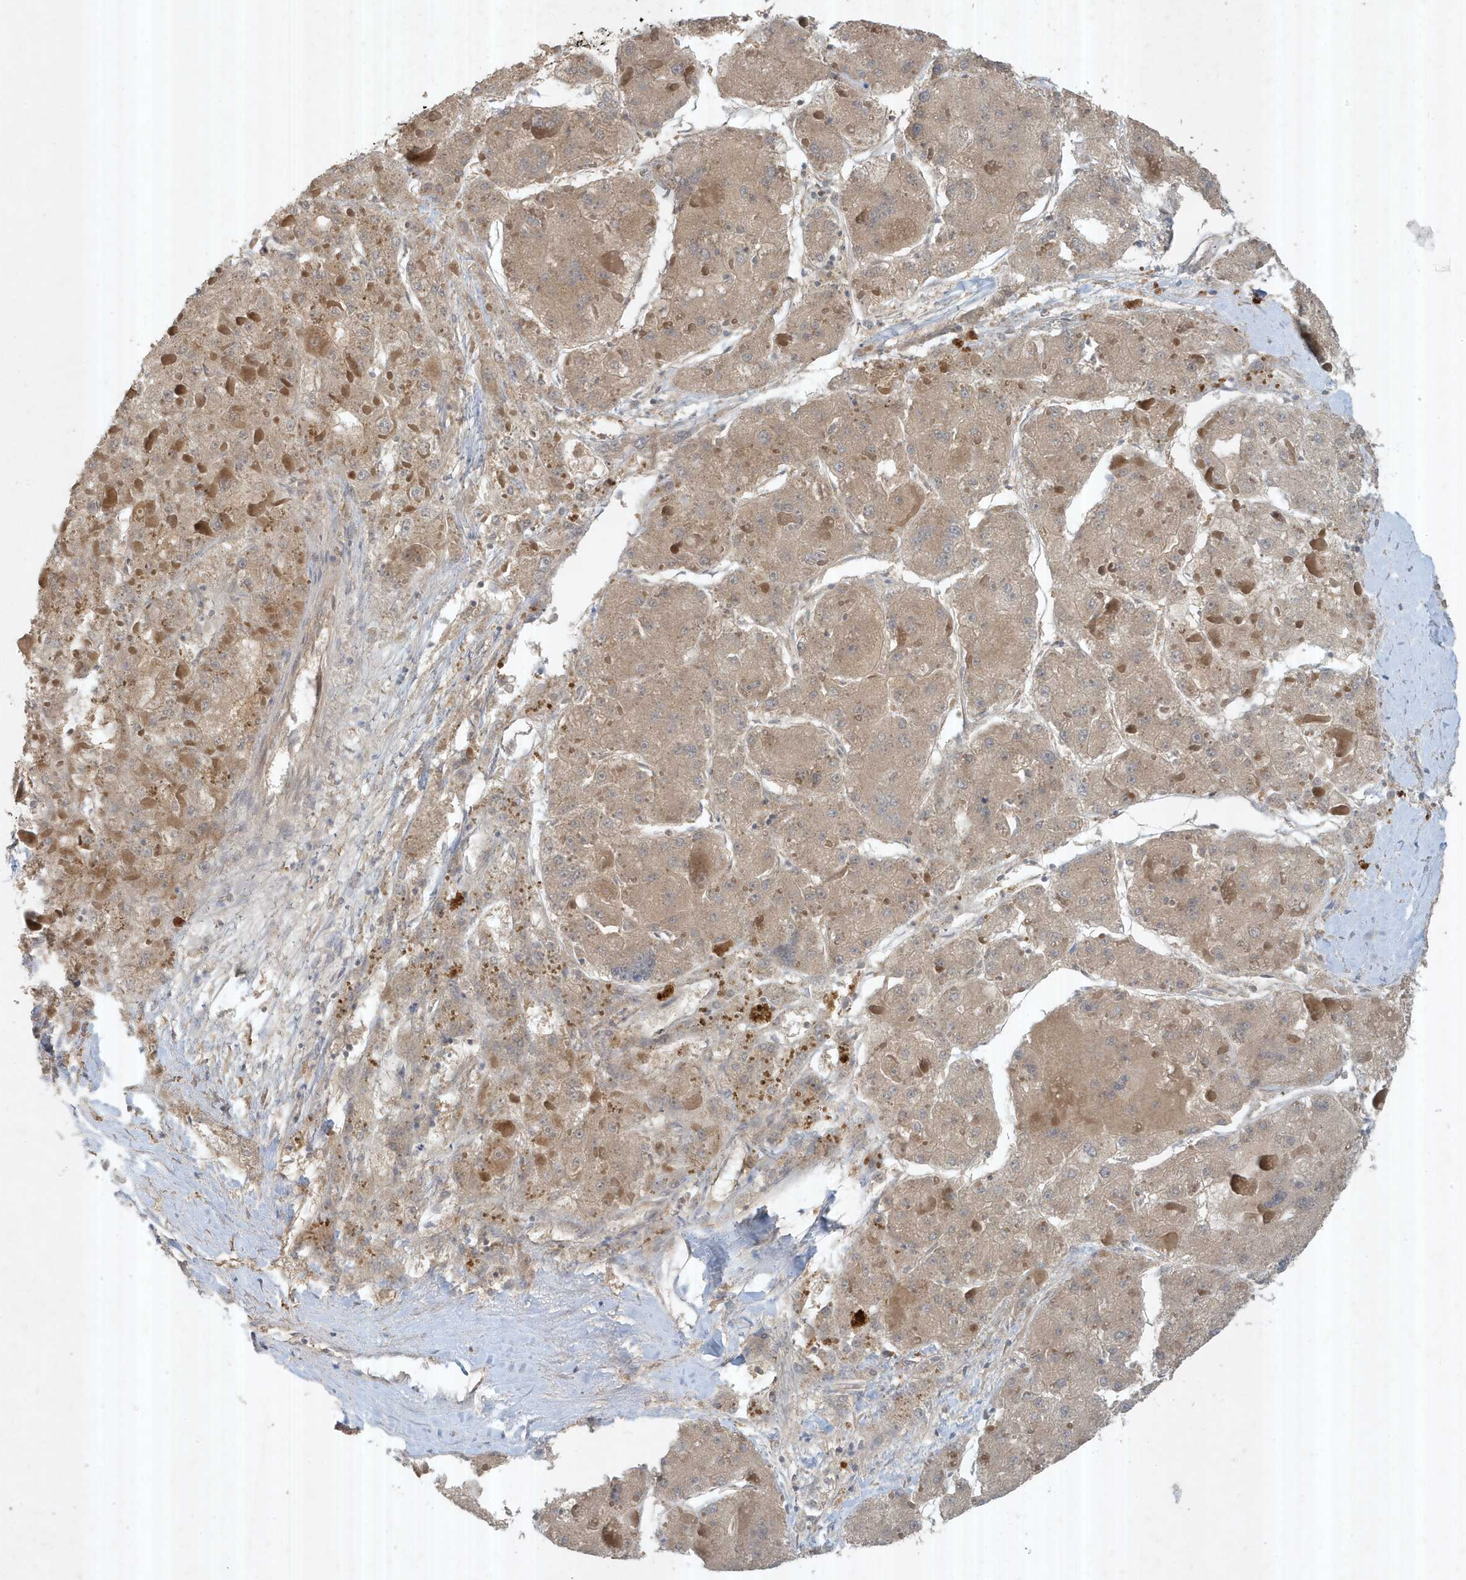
{"staining": {"intensity": "weak", "quantity": ">75%", "location": "cytoplasmic/membranous"}, "tissue": "liver cancer", "cell_type": "Tumor cells", "image_type": "cancer", "snomed": [{"axis": "morphology", "description": "Carcinoma, Hepatocellular, NOS"}, {"axis": "topography", "description": "Liver"}], "caption": "This micrograph reveals hepatocellular carcinoma (liver) stained with immunohistochemistry (IHC) to label a protein in brown. The cytoplasmic/membranous of tumor cells show weak positivity for the protein. Nuclei are counter-stained blue.", "gene": "ABCB9", "patient": {"sex": "female", "age": 73}}